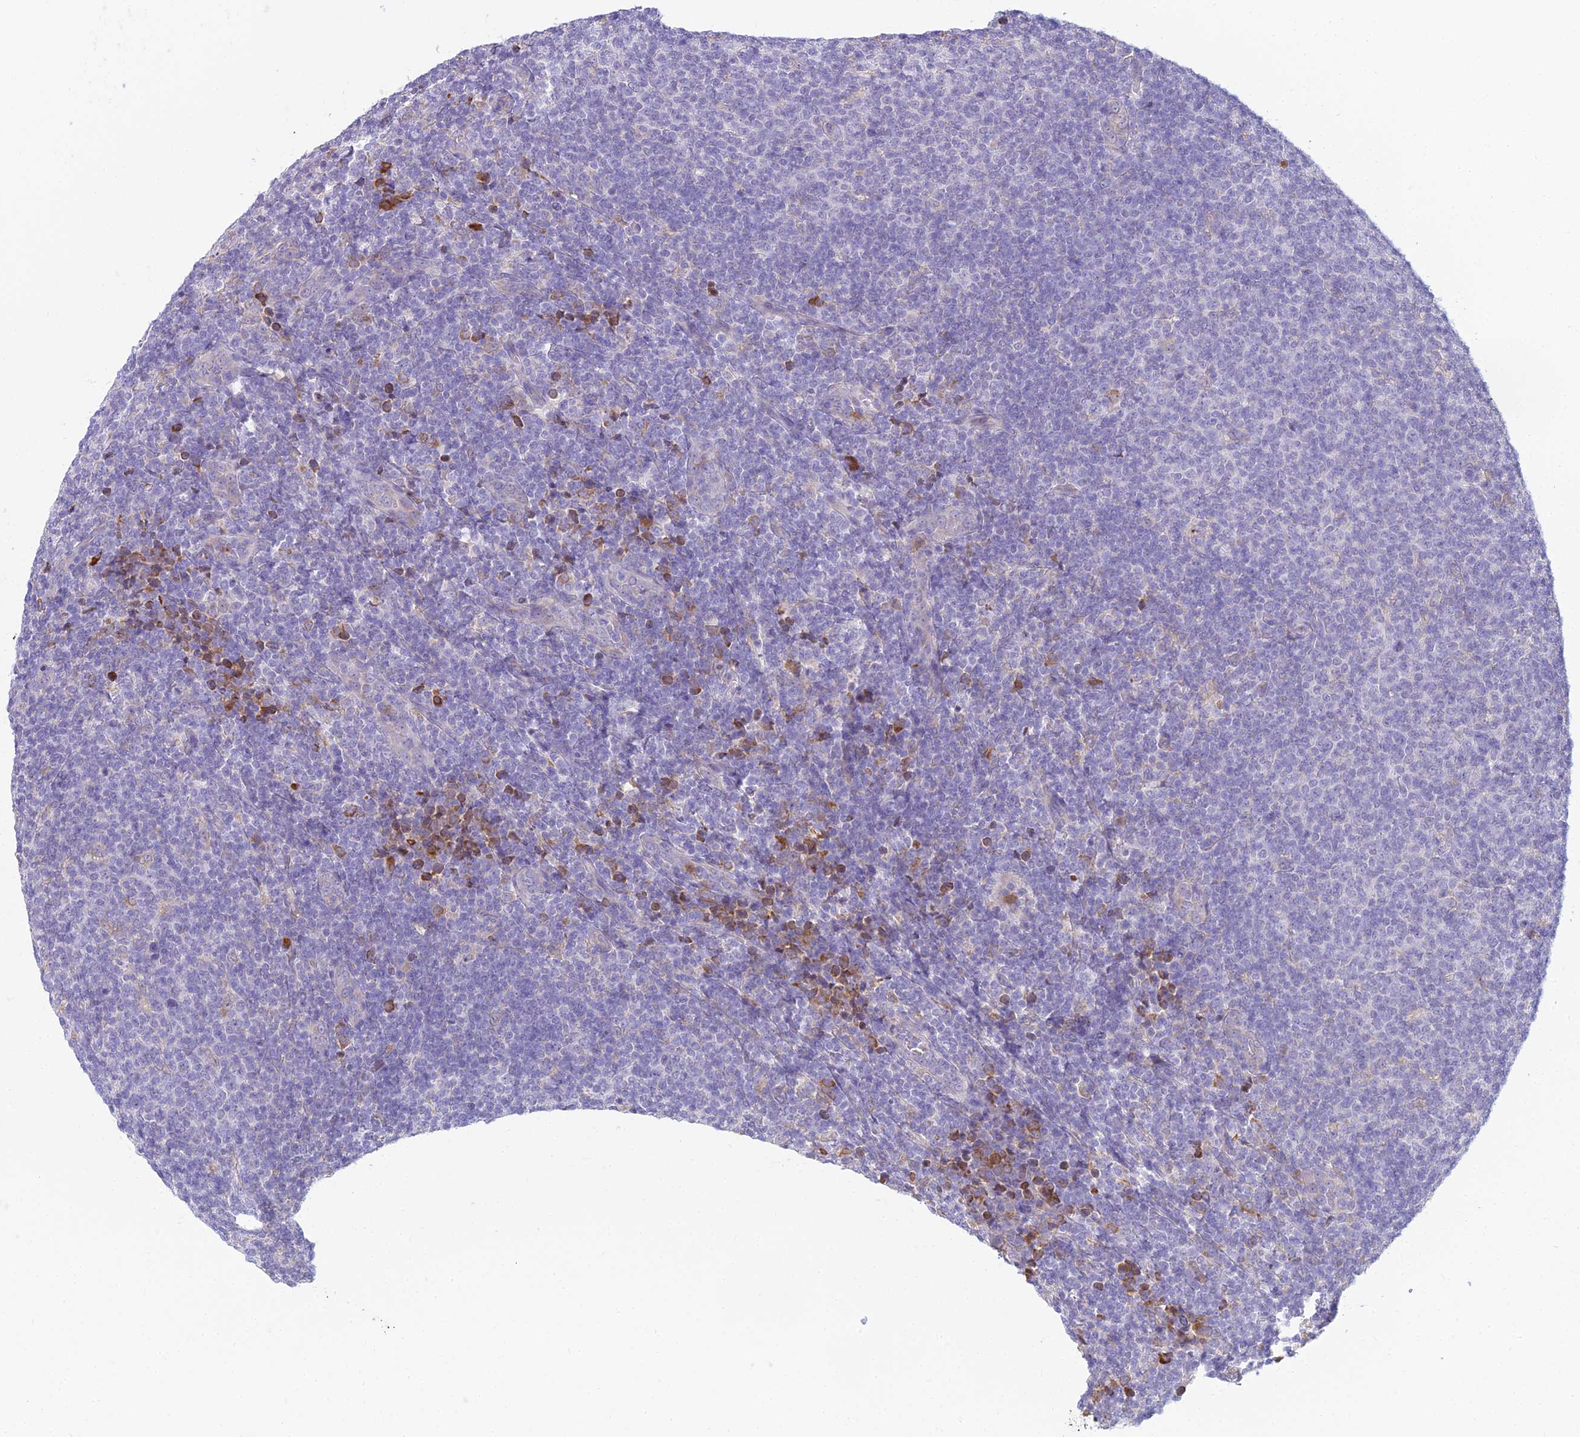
{"staining": {"intensity": "negative", "quantity": "none", "location": "none"}, "tissue": "lymphoma", "cell_type": "Tumor cells", "image_type": "cancer", "snomed": [{"axis": "morphology", "description": "Malignant lymphoma, non-Hodgkin's type, Low grade"}, {"axis": "topography", "description": "Lymph node"}], "caption": "This is an IHC photomicrograph of low-grade malignant lymphoma, non-Hodgkin's type. There is no expression in tumor cells.", "gene": "HM13", "patient": {"sex": "male", "age": 66}}